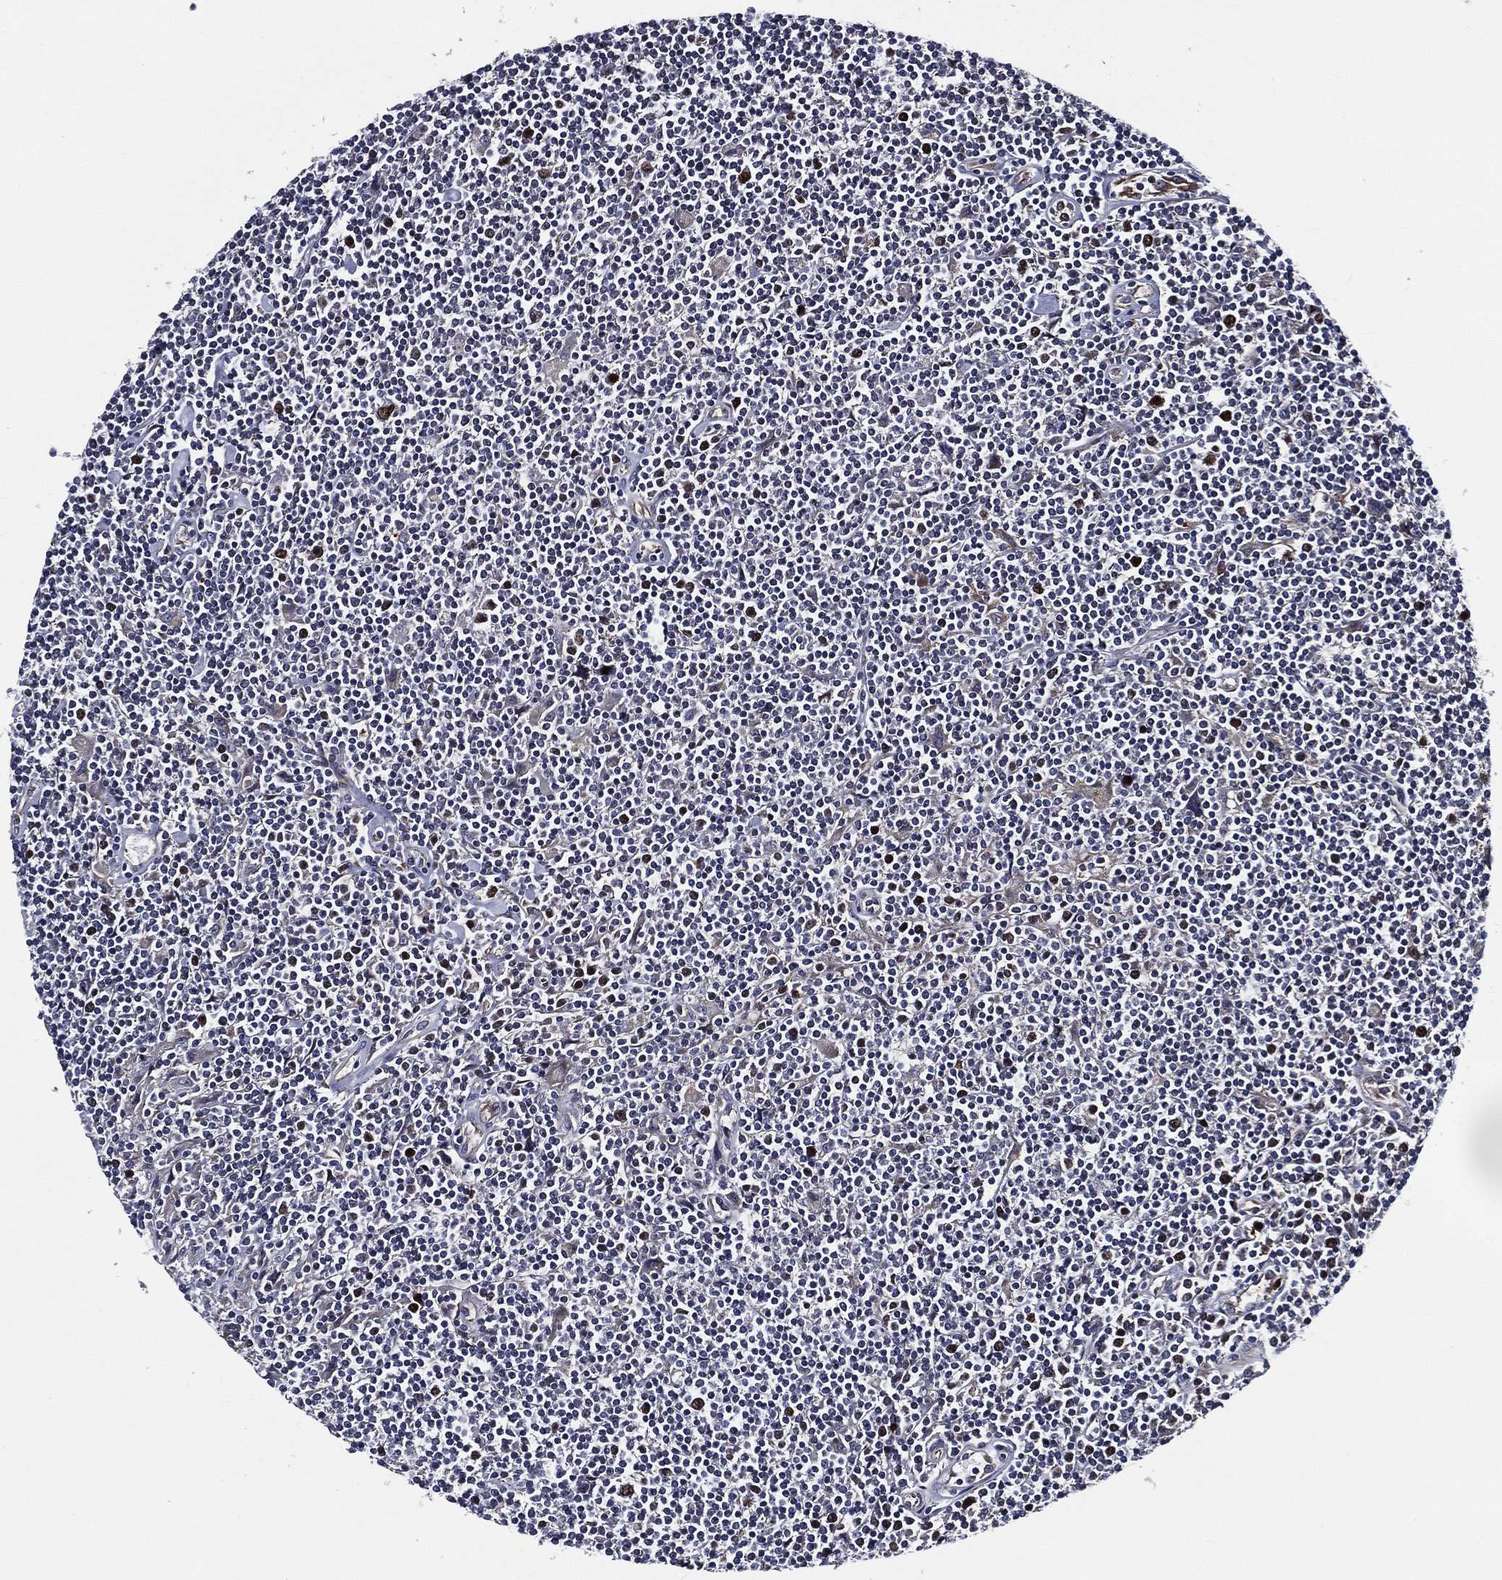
{"staining": {"intensity": "moderate", "quantity": "<25%", "location": "nuclear"}, "tissue": "lymphoma", "cell_type": "Tumor cells", "image_type": "cancer", "snomed": [{"axis": "morphology", "description": "Hodgkin's disease, NOS"}, {"axis": "topography", "description": "Lymph node"}], "caption": "Immunohistochemical staining of lymphoma demonstrates low levels of moderate nuclear protein positivity in about <25% of tumor cells.", "gene": "KIF20B", "patient": {"sex": "male", "age": 40}}